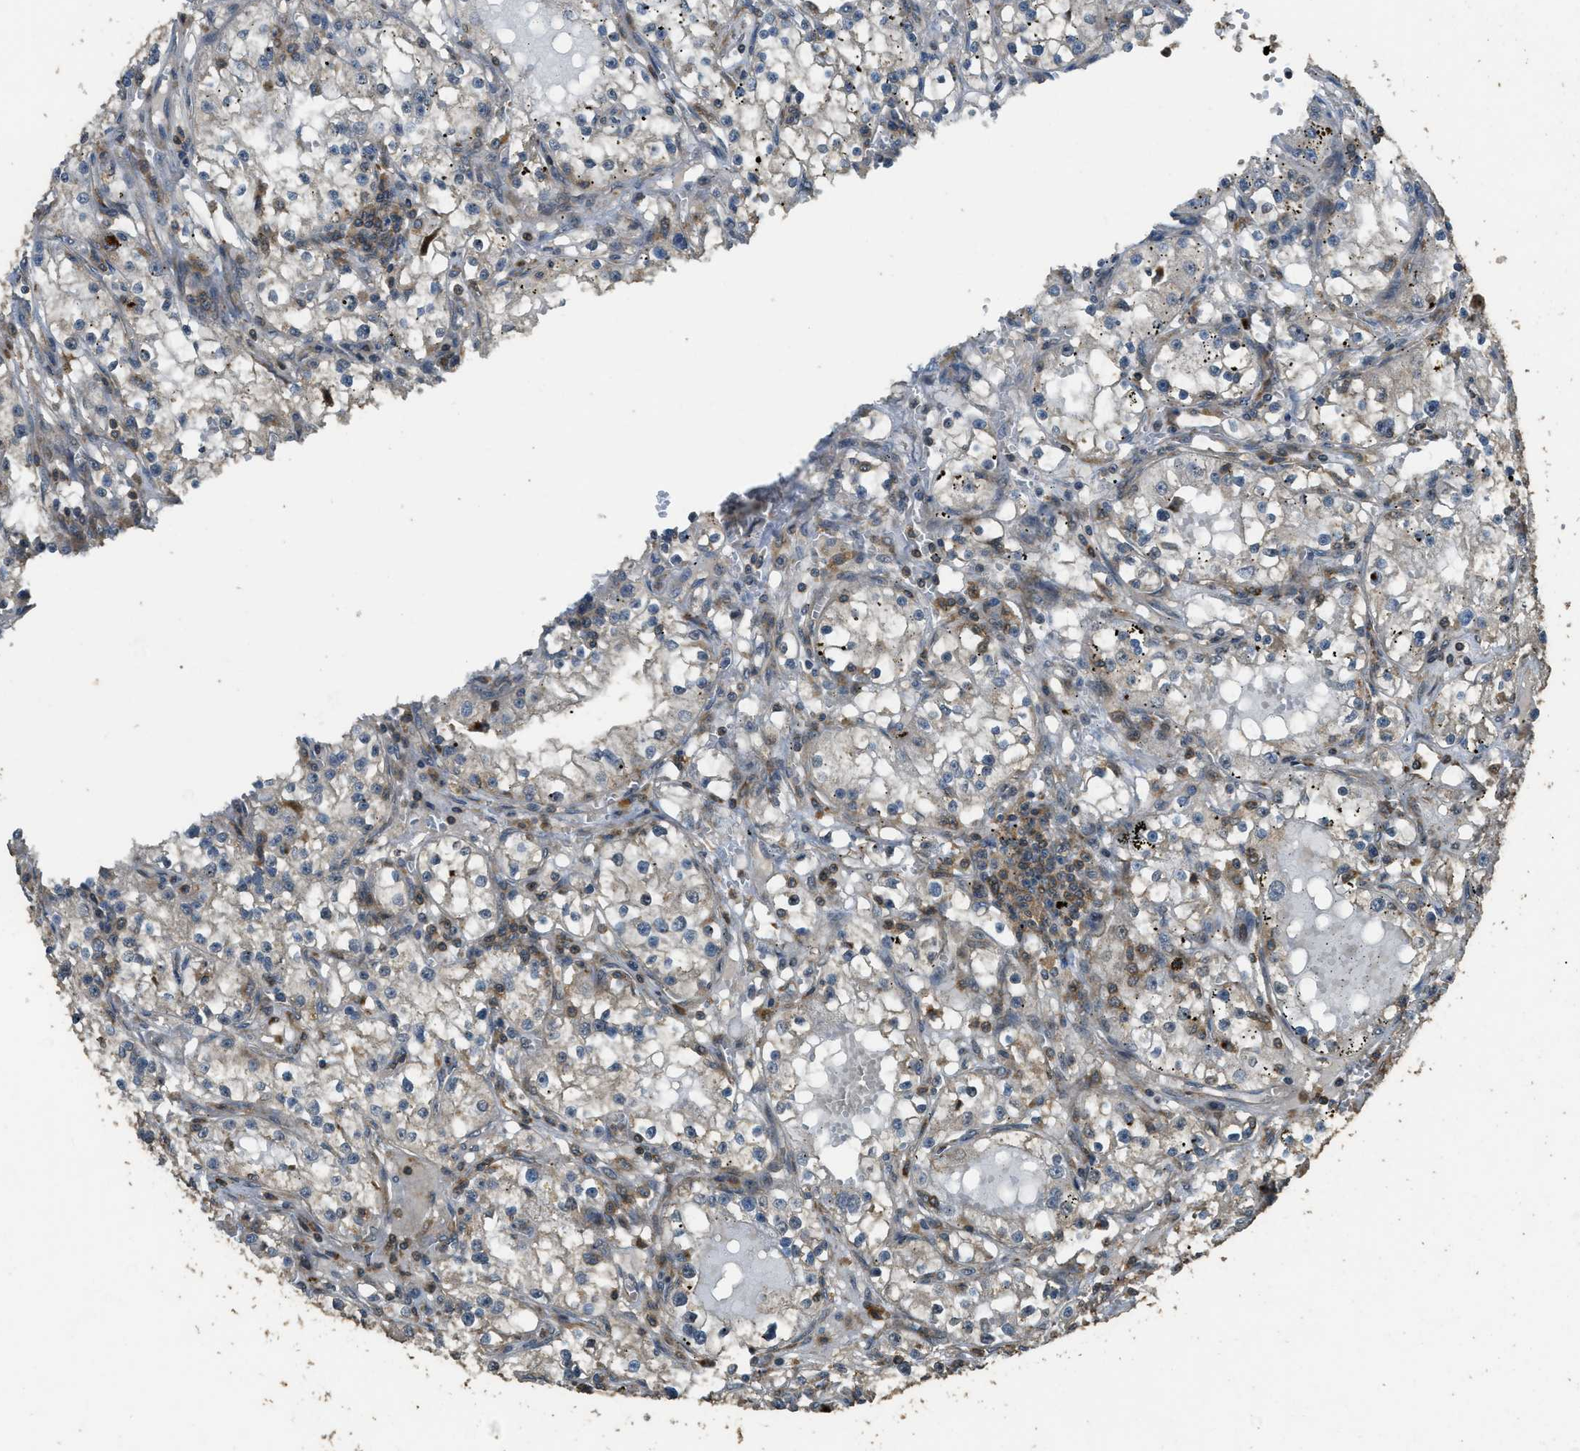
{"staining": {"intensity": "negative", "quantity": "none", "location": "none"}, "tissue": "renal cancer", "cell_type": "Tumor cells", "image_type": "cancer", "snomed": [{"axis": "morphology", "description": "Adenocarcinoma, NOS"}, {"axis": "topography", "description": "Kidney"}], "caption": "DAB immunohistochemical staining of human renal cancer (adenocarcinoma) reveals no significant expression in tumor cells. The staining was performed using DAB to visualize the protein expression in brown, while the nuclei were stained in blue with hematoxylin (Magnification: 20x).", "gene": "PPP6R3", "patient": {"sex": "male", "age": 56}}